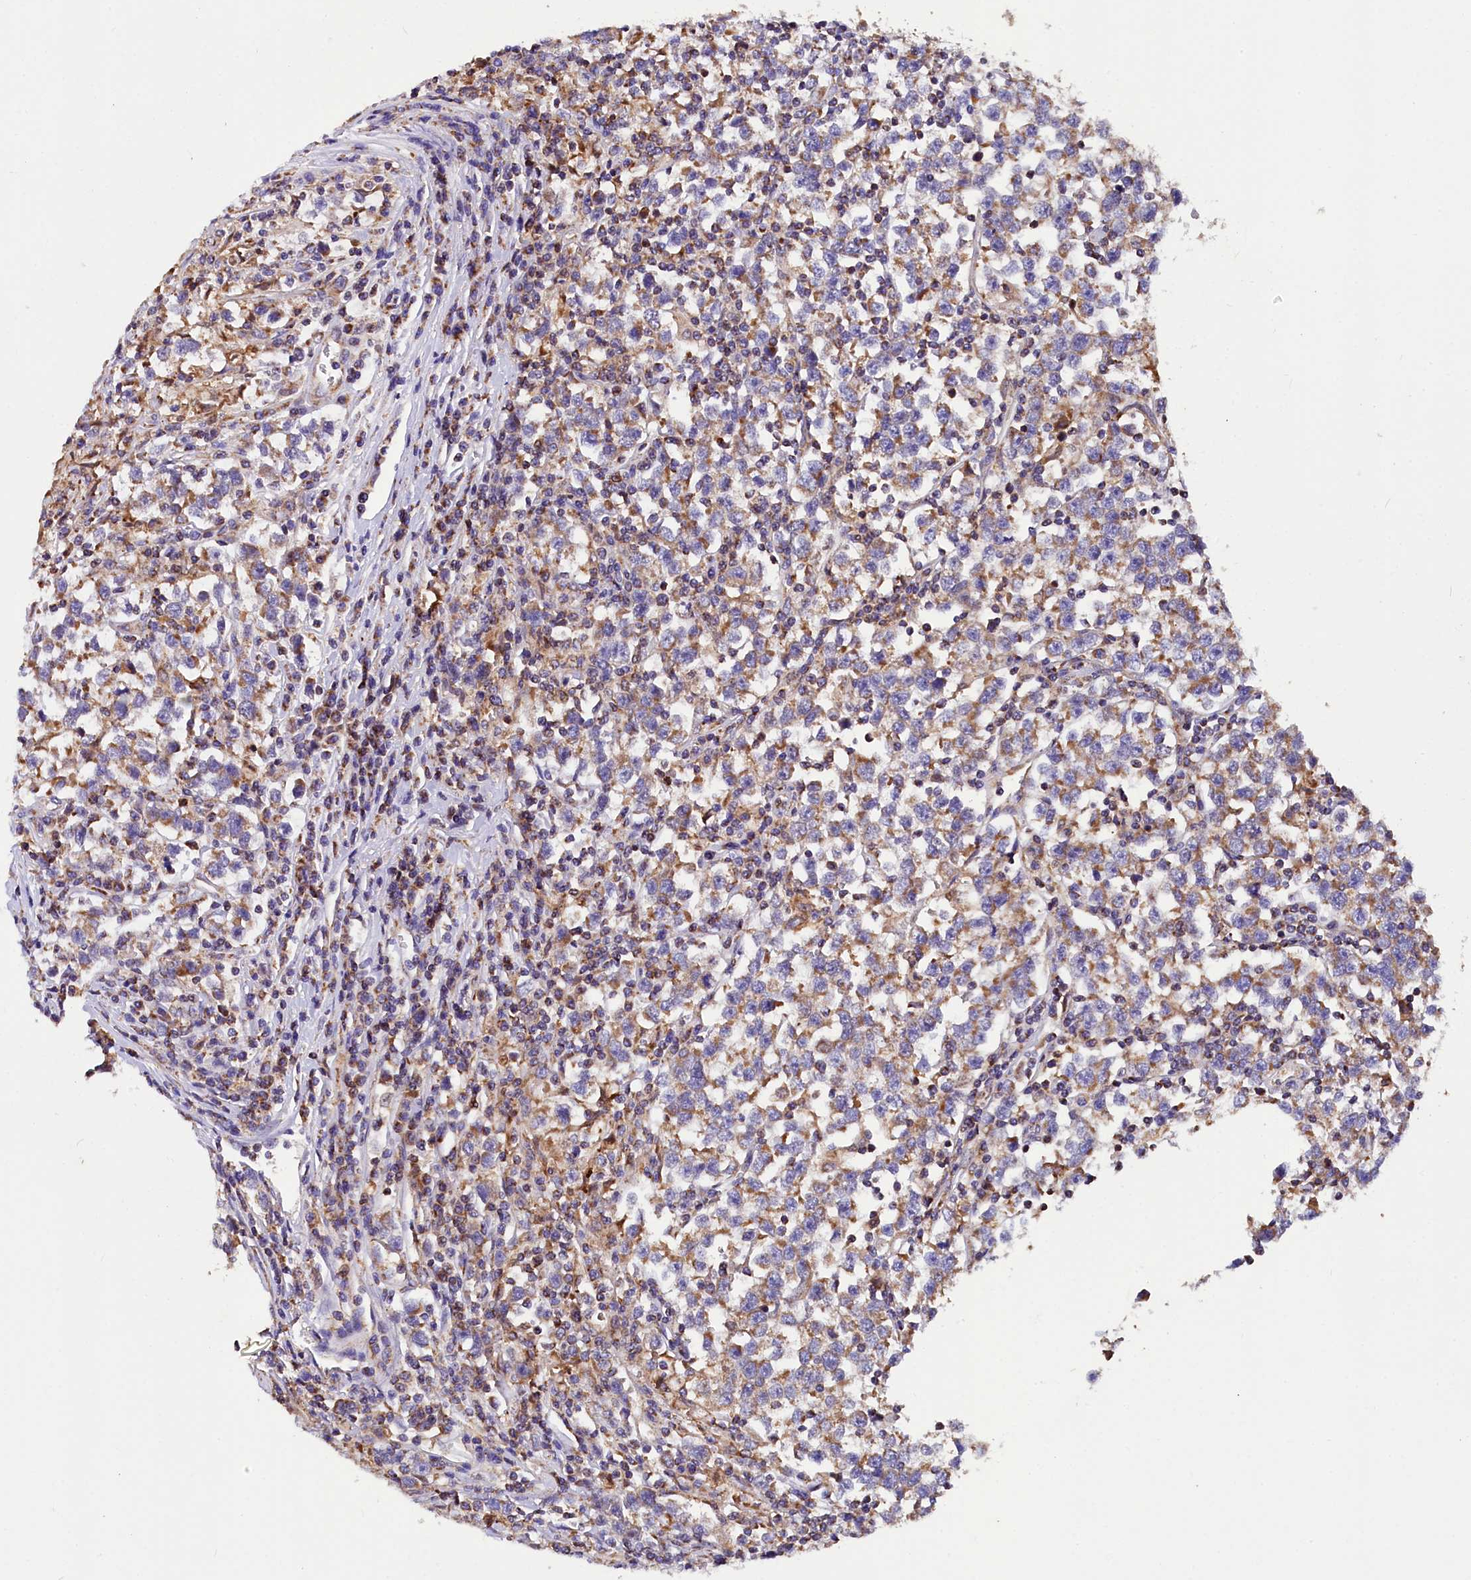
{"staining": {"intensity": "moderate", "quantity": "25%-75%", "location": "cytoplasmic/membranous"}, "tissue": "testis cancer", "cell_type": "Tumor cells", "image_type": "cancer", "snomed": [{"axis": "morphology", "description": "Normal tissue, NOS"}, {"axis": "morphology", "description": "Seminoma, NOS"}, {"axis": "topography", "description": "Testis"}], "caption": "This histopathology image shows testis cancer (seminoma) stained with immunohistochemistry (IHC) to label a protein in brown. The cytoplasmic/membranous of tumor cells show moderate positivity for the protein. Nuclei are counter-stained blue.", "gene": "TASOR2", "patient": {"sex": "male", "age": 43}}